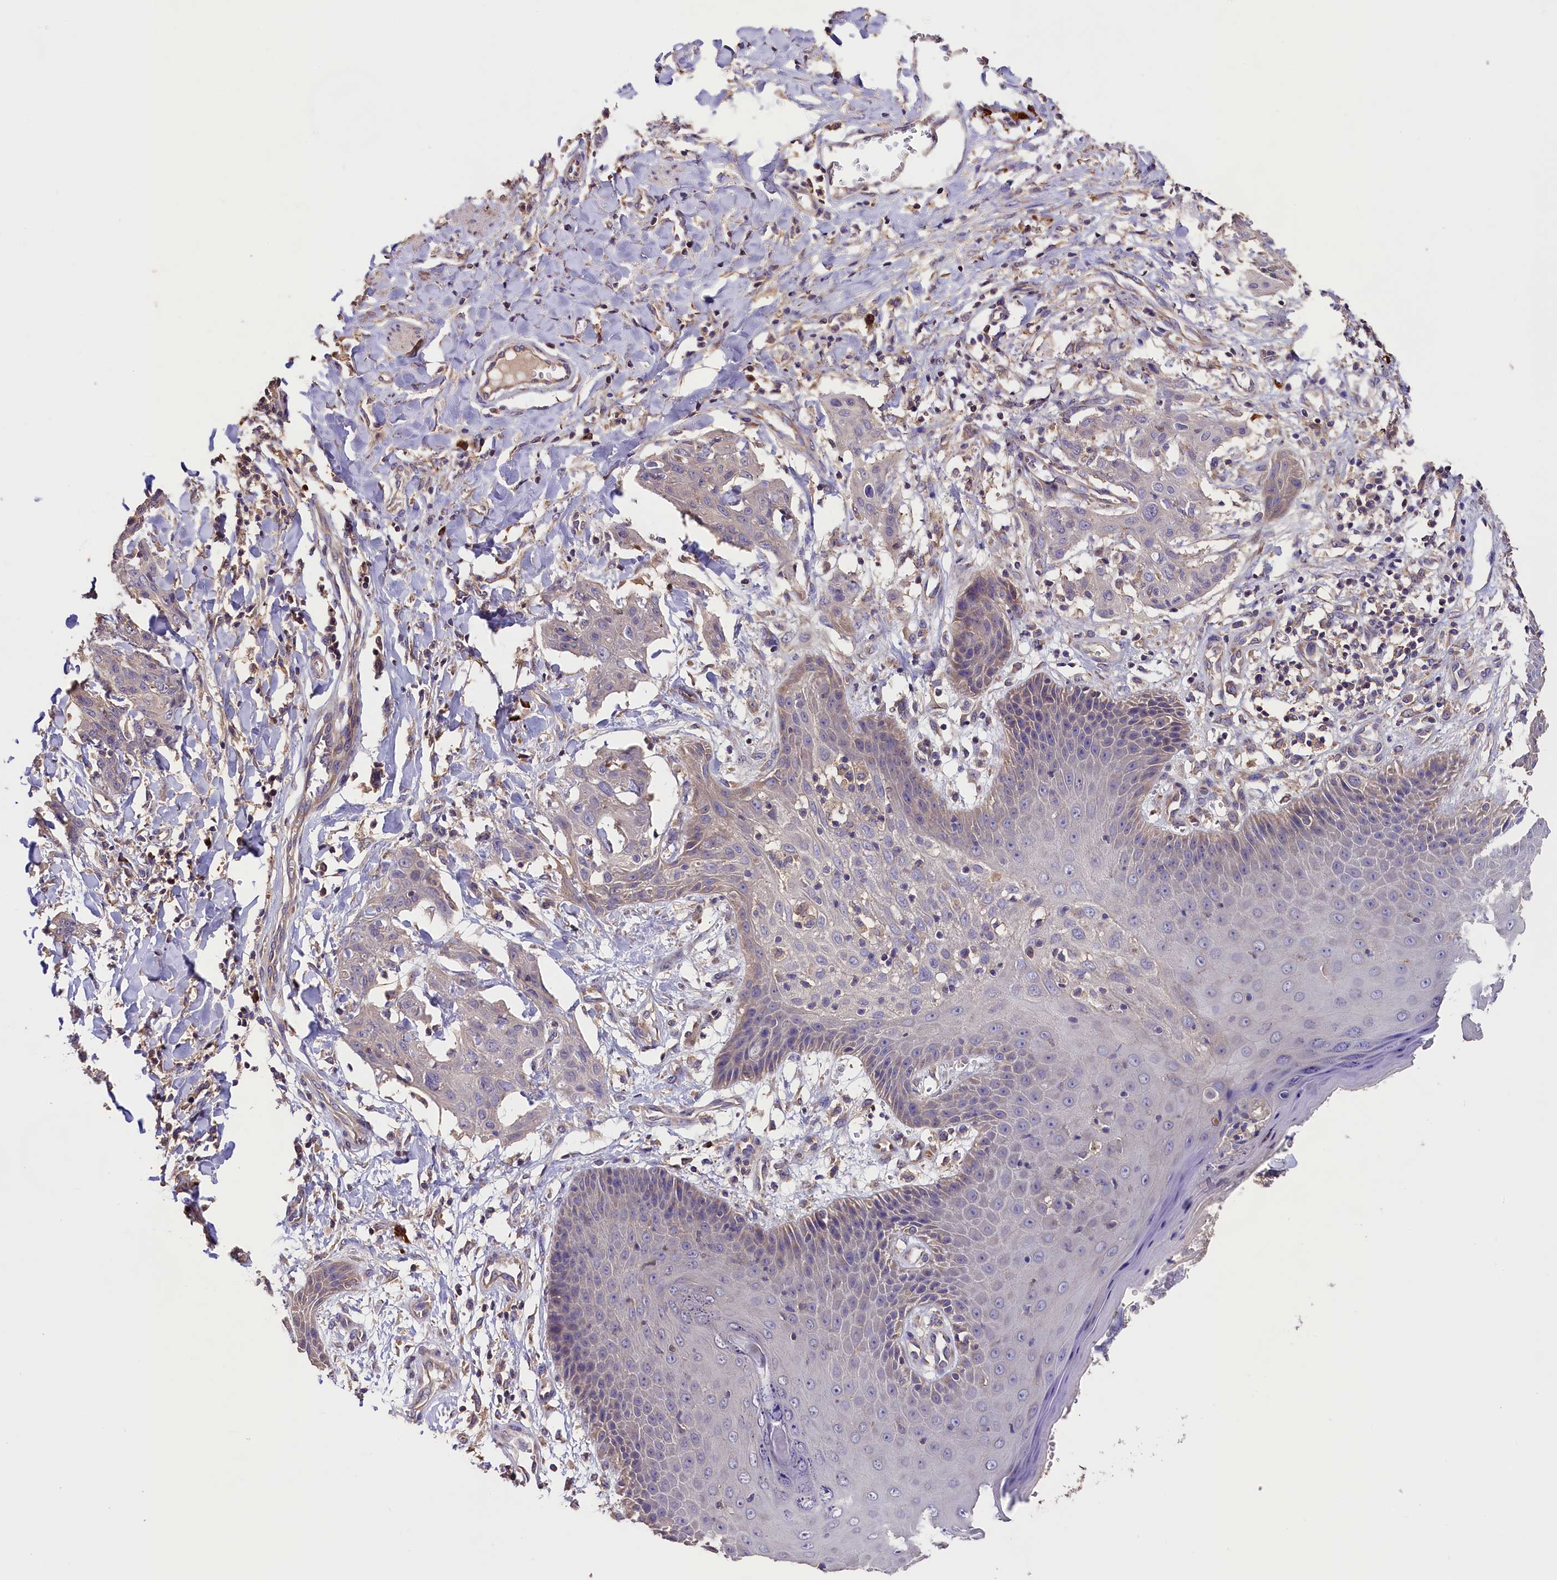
{"staining": {"intensity": "weak", "quantity": "<25%", "location": "cytoplasmic/membranous"}, "tissue": "skin cancer", "cell_type": "Tumor cells", "image_type": "cancer", "snomed": [{"axis": "morphology", "description": "Squamous cell carcinoma, NOS"}, {"axis": "topography", "description": "Skin"}, {"axis": "topography", "description": "Vulva"}], "caption": "Tumor cells show no significant protein staining in skin cancer (squamous cell carcinoma).", "gene": "ENKD1", "patient": {"sex": "female", "age": 85}}